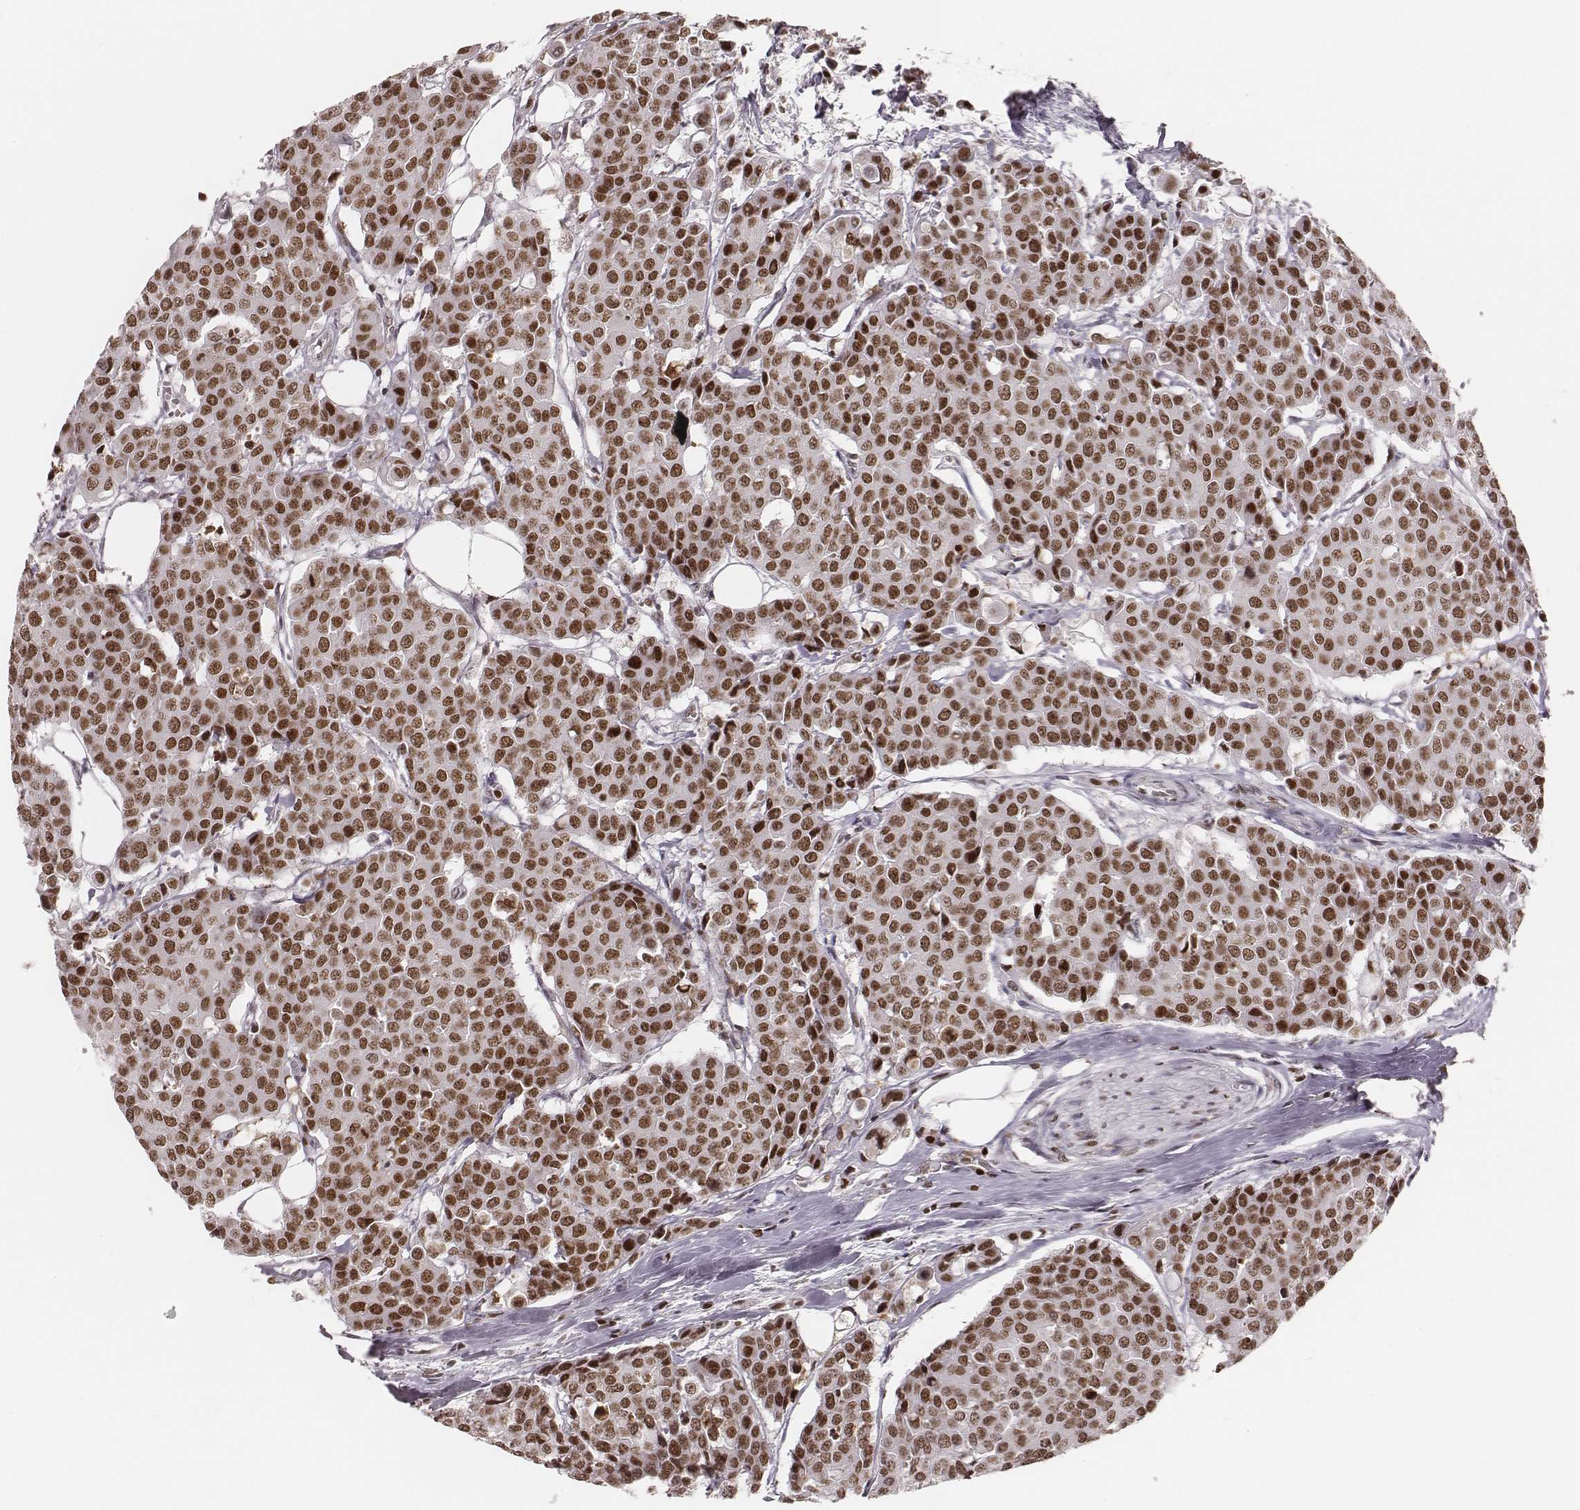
{"staining": {"intensity": "moderate", "quantity": ">75%", "location": "nuclear"}, "tissue": "carcinoid", "cell_type": "Tumor cells", "image_type": "cancer", "snomed": [{"axis": "morphology", "description": "Carcinoid, malignant, NOS"}, {"axis": "topography", "description": "Colon"}], "caption": "The image exhibits immunohistochemical staining of carcinoid. There is moderate nuclear expression is seen in about >75% of tumor cells.", "gene": "PARP1", "patient": {"sex": "male", "age": 81}}